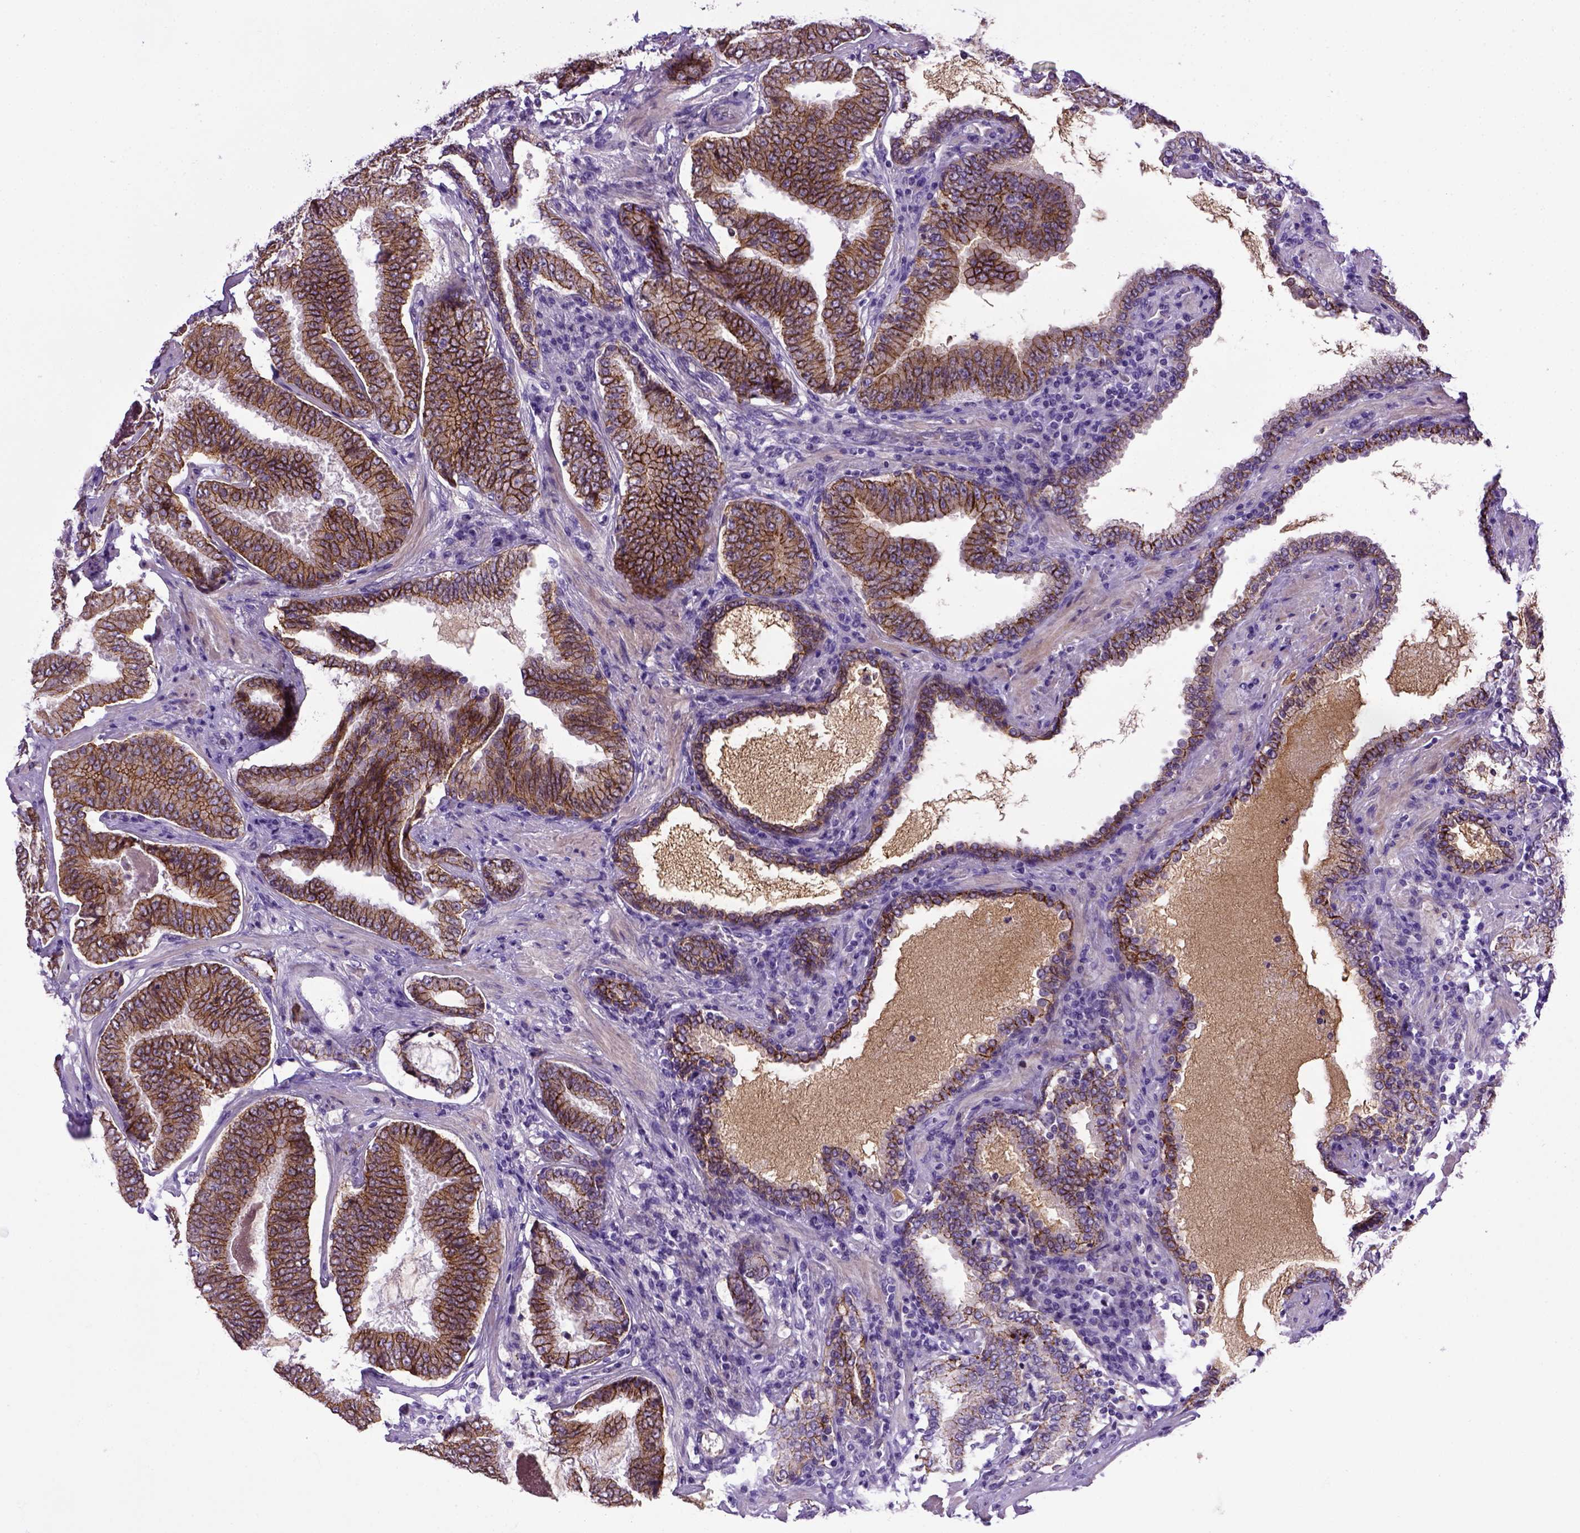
{"staining": {"intensity": "strong", "quantity": ">75%", "location": "cytoplasmic/membranous"}, "tissue": "prostate cancer", "cell_type": "Tumor cells", "image_type": "cancer", "snomed": [{"axis": "morphology", "description": "Adenocarcinoma, NOS"}, {"axis": "topography", "description": "Prostate"}], "caption": "Tumor cells display high levels of strong cytoplasmic/membranous staining in approximately >75% of cells in human prostate cancer (adenocarcinoma).", "gene": "CDH1", "patient": {"sex": "male", "age": 64}}